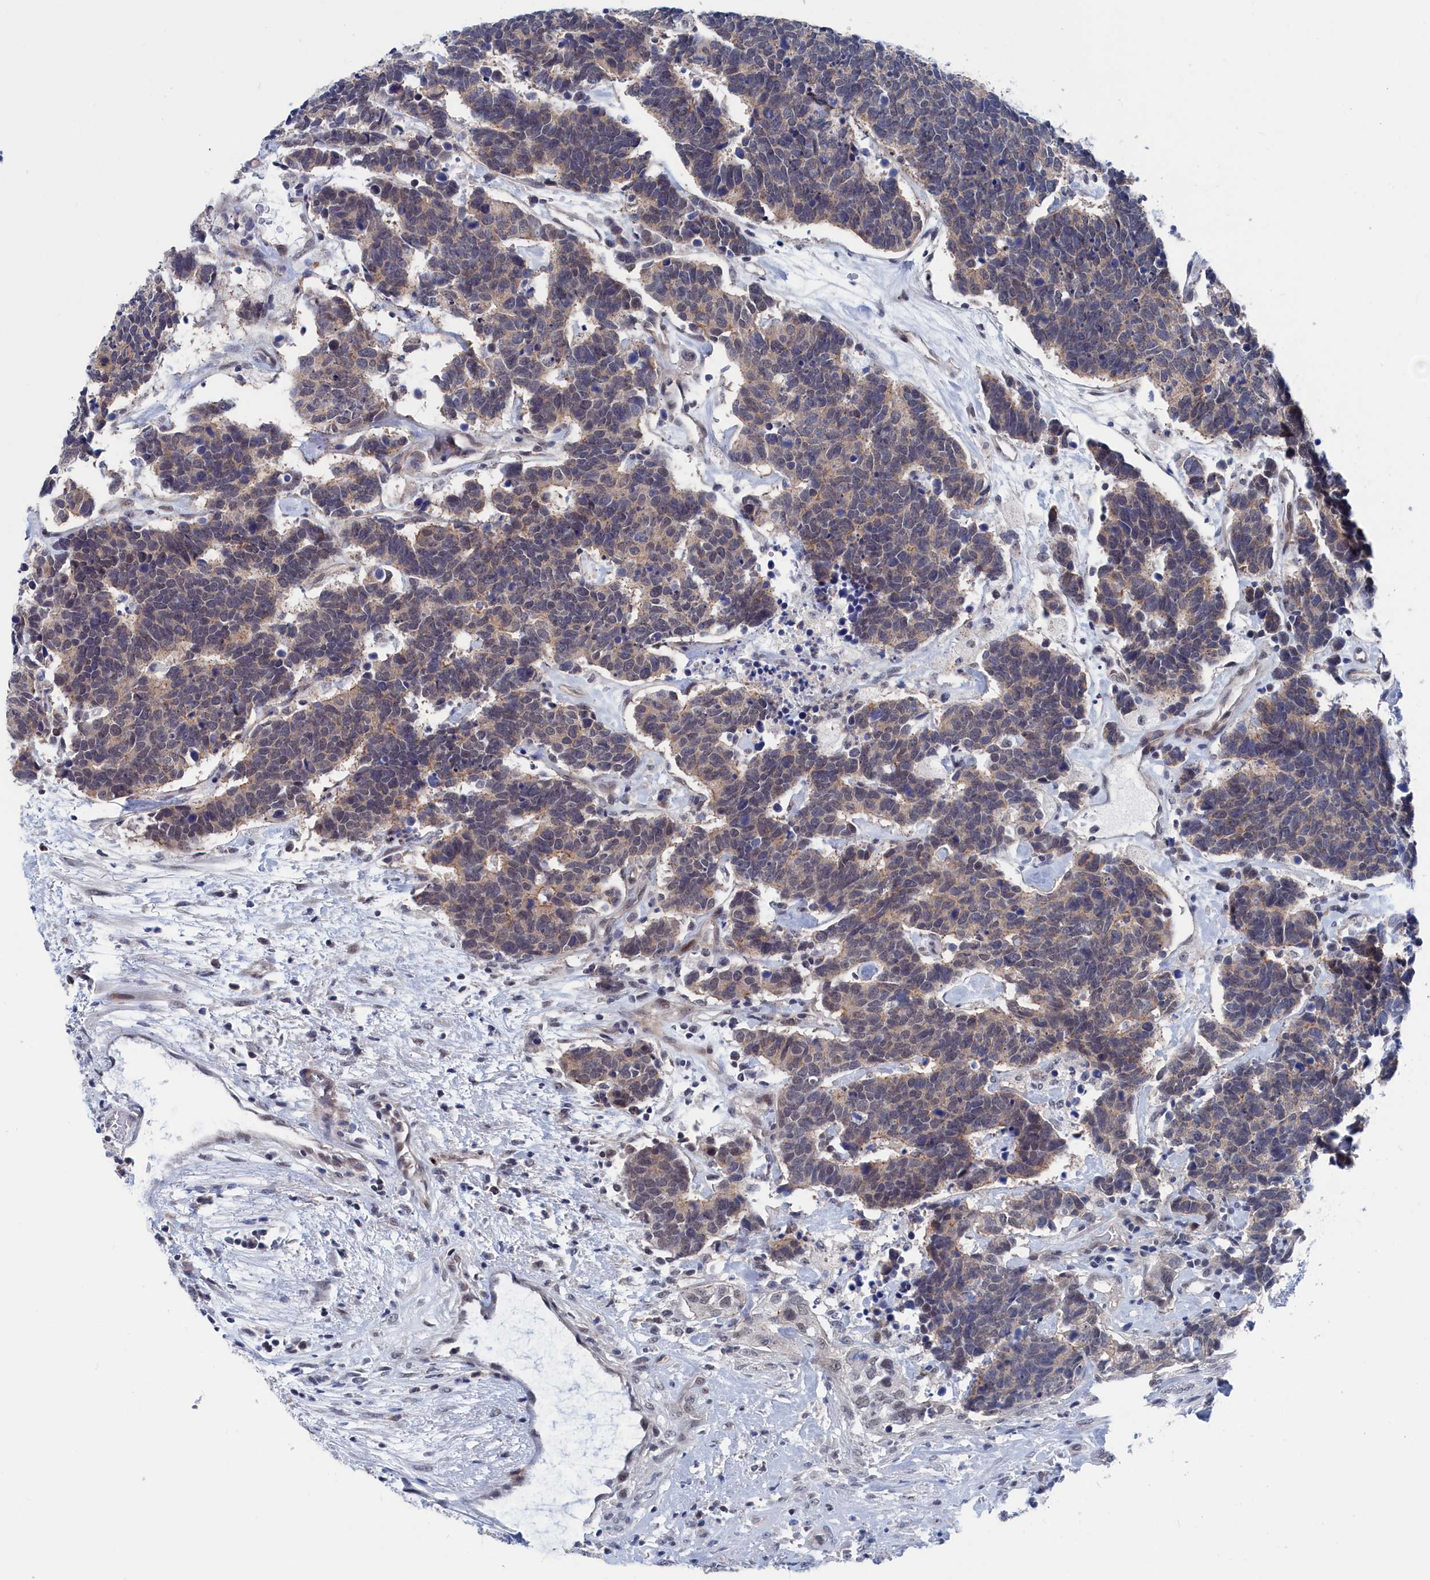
{"staining": {"intensity": "weak", "quantity": "25%-75%", "location": "cytoplasmic/membranous"}, "tissue": "carcinoid", "cell_type": "Tumor cells", "image_type": "cancer", "snomed": [{"axis": "morphology", "description": "Carcinoma, NOS"}, {"axis": "morphology", "description": "Carcinoid, malignant, NOS"}, {"axis": "topography", "description": "Urinary bladder"}], "caption": "Protein expression analysis of carcinoid demonstrates weak cytoplasmic/membranous expression in about 25%-75% of tumor cells.", "gene": "MARCHF3", "patient": {"sex": "male", "age": 57}}